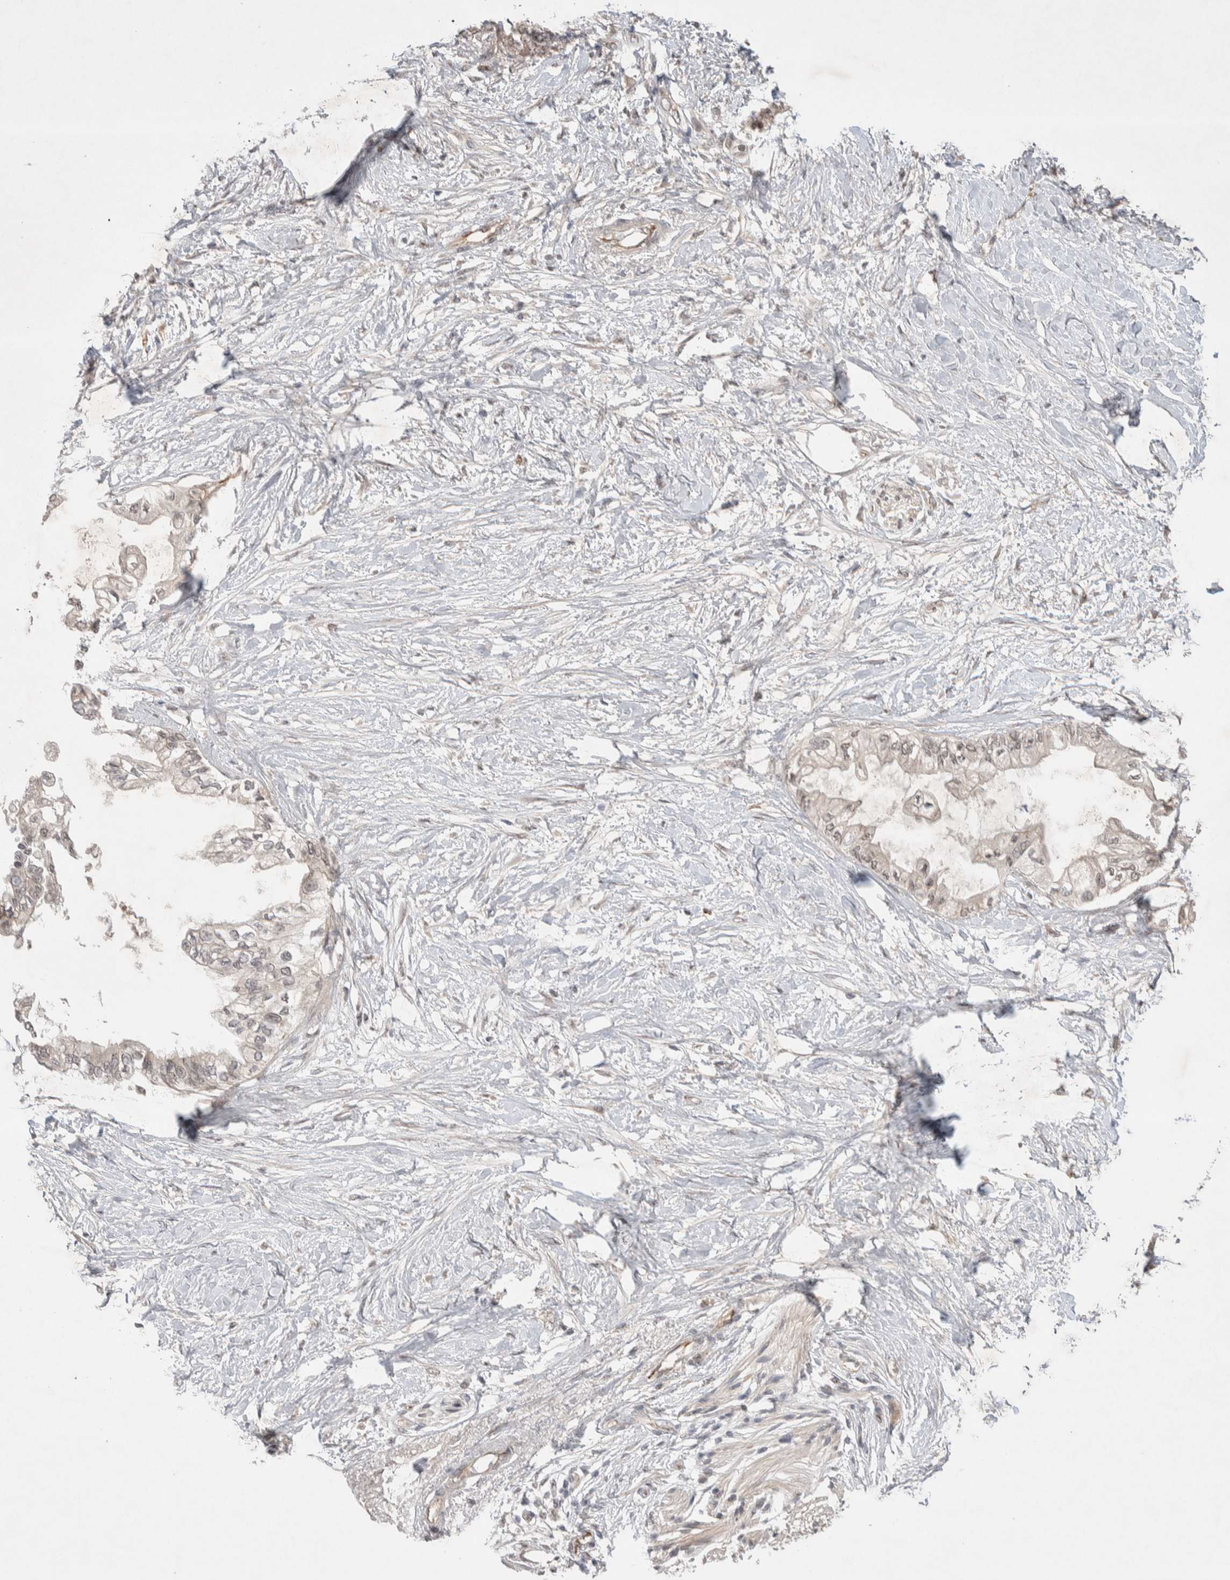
{"staining": {"intensity": "weak", "quantity": "25%-75%", "location": "nuclear"}, "tissue": "pancreatic cancer", "cell_type": "Tumor cells", "image_type": "cancer", "snomed": [{"axis": "morphology", "description": "Normal tissue, NOS"}, {"axis": "morphology", "description": "Adenocarcinoma, NOS"}, {"axis": "topography", "description": "Pancreas"}, {"axis": "topography", "description": "Duodenum"}], "caption": "This is a histology image of IHC staining of adenocarcinoma (pancreatic), which shows weak positivity in the nuclear of tumor cells.", "gene": "ZNF704", "patient": {"sex": "female", "age": 60}}